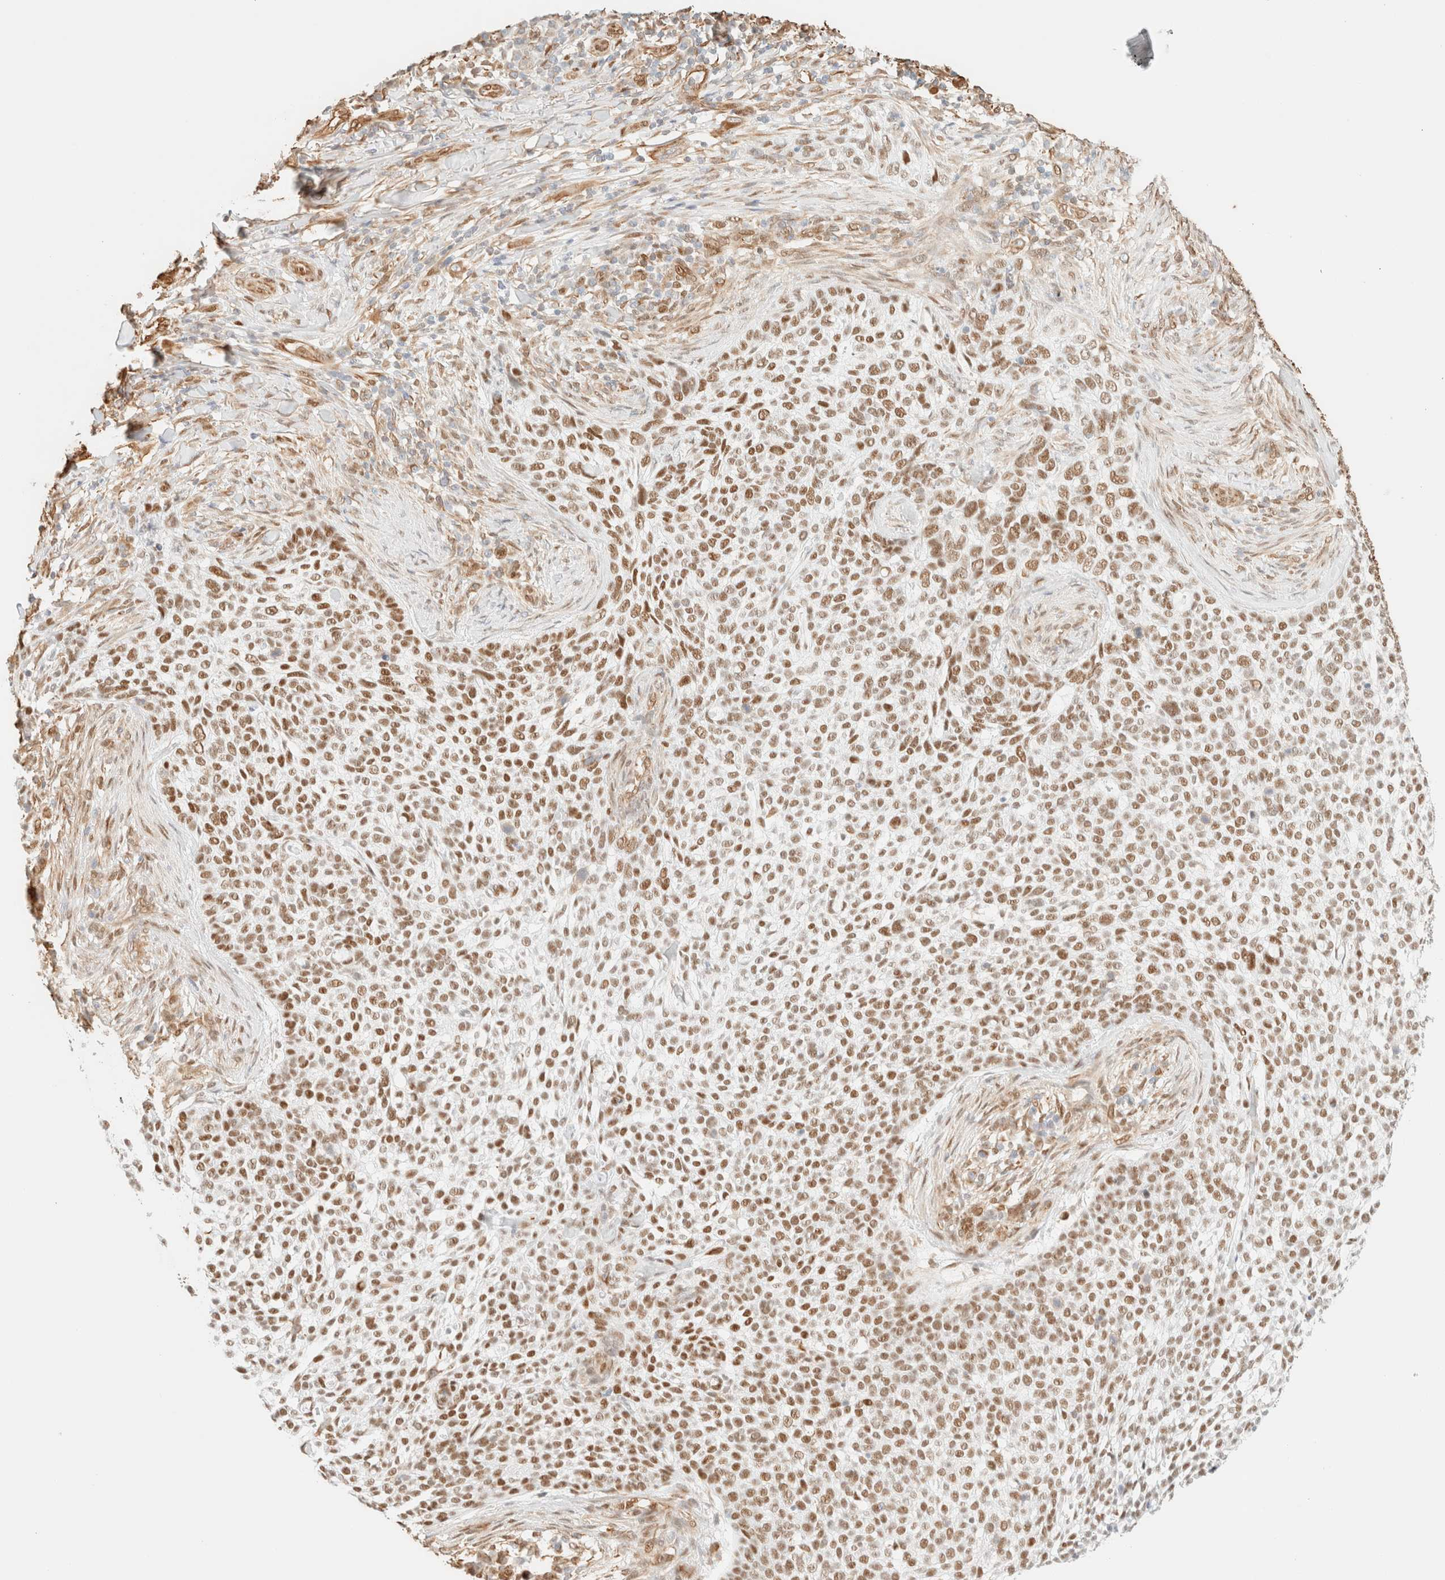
{"staining": {"intensity": "strong", "quantity": ">75%", "location": "nuclear"}, "tissue": "skin cancer", "cell_type": "Tumor cells", "image_type": "cancer", "snomed": [{"axis": "morphology", "description": "Basal cell carcinoma"}, {"axis": "topography", "description": "Skin"}], "caption": "Protein staining of basal cell carcinoma (skin) tissue exhibits strong nuclear positivity in about >75% of tumor cells.", "gene": "ZSCAN18", "patient": {"sex": "female", "age": 64}}